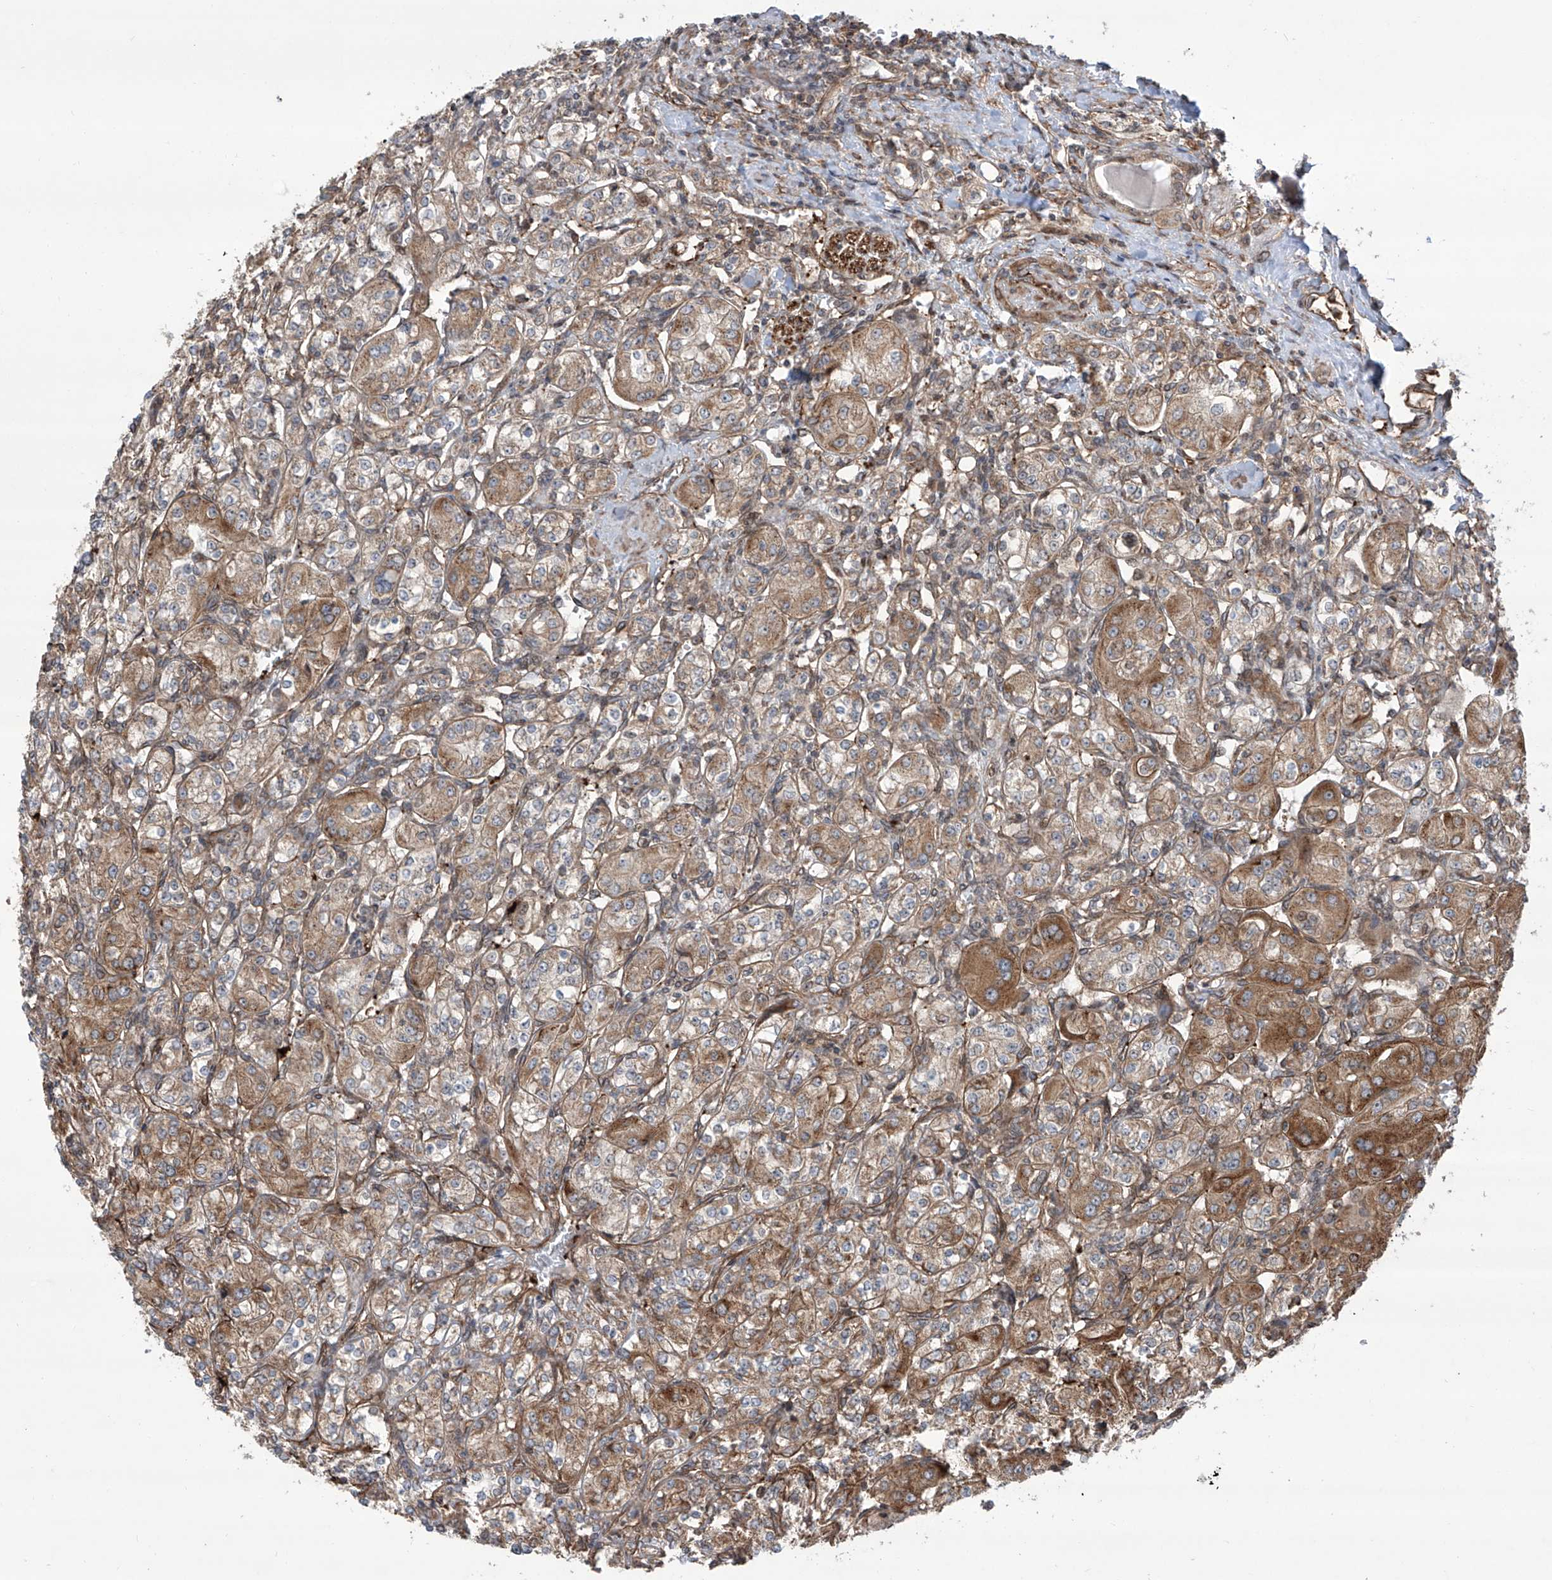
{"staining": {"intensity": "moderate", "quantity": ">75%", "location": "cytoplasmic/membranous"}, "tissue": "renal cancer", "cell_type": "Tumor cells", "image_type": "cancer", "snomed": [{"axis": "morphology", "description": "Adenocarcinoma, NOS"}, {"axis": "topography", "description": "Kidney"}], "caption": "Renal cancer (adenocarcinoma) tissue demonstrates moderate cytoplasmic/membranous positivity in approximately >75% of tumor cells, visualized by immunohistochemistry.", "gene": "APAF1", "patient": {"sex": "male", "age": 77}}